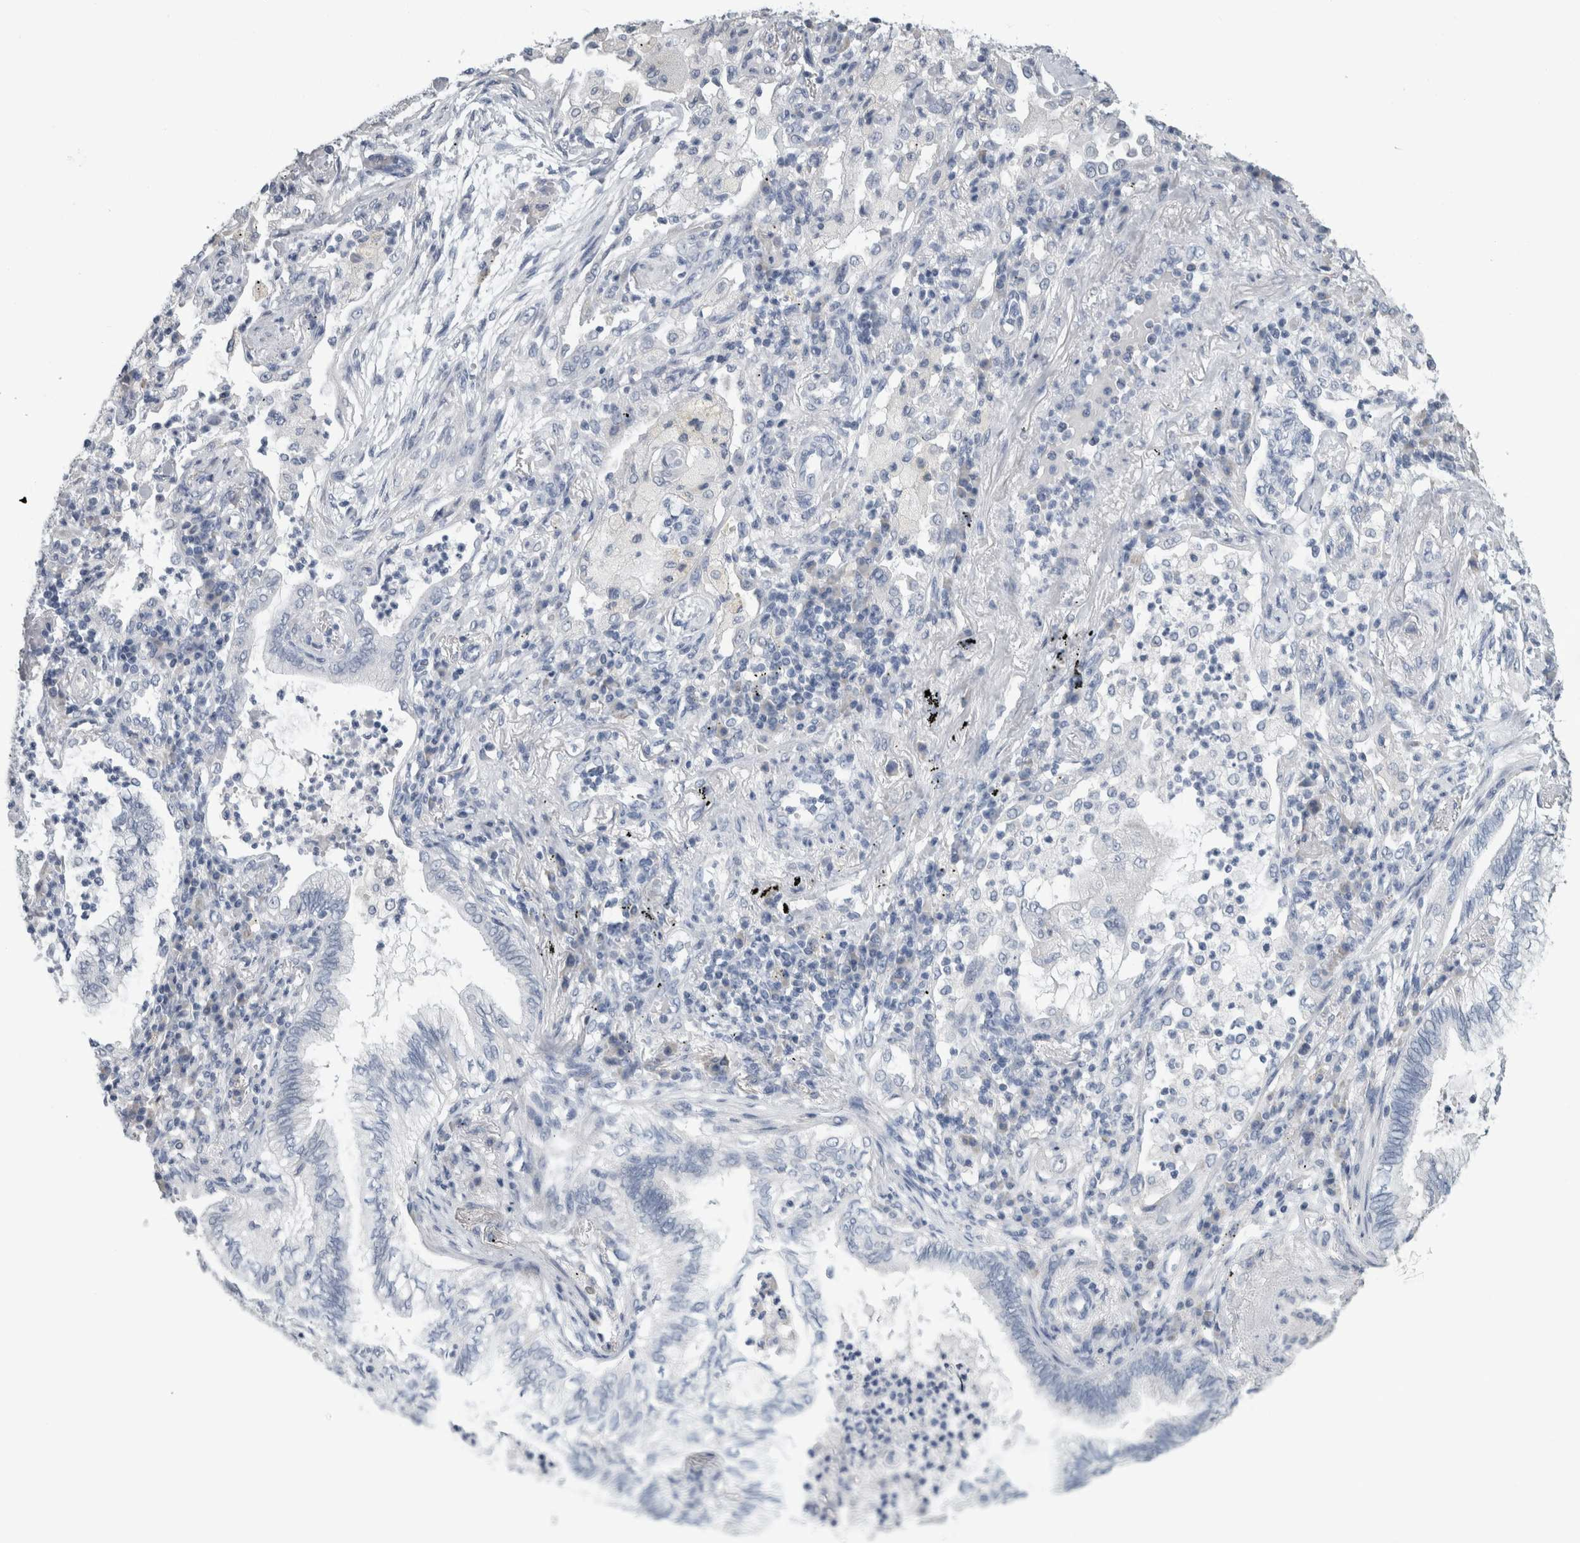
{"staining": {"intensity": "negative", "quantity": "none", "location": "none"}, "tissue": "lung cancer", "cell_type": "Tumor cells", "image_type": "cancer", "snomed": [{"axis": "morphology", "description": "Normal tissue, NOS"}, {"axis": "morphology", "description": "Adenocarcinoma, NOS"}, {"axis": "topography", "description": "Bronchus"}, {"axis": "topography", "description": "Lung"}], "caption": "The histopathology image reveals no staining of tumor cells in lung cancer.", "gene": "NEFM", "patient": {"sex": "female", "age": 70}}